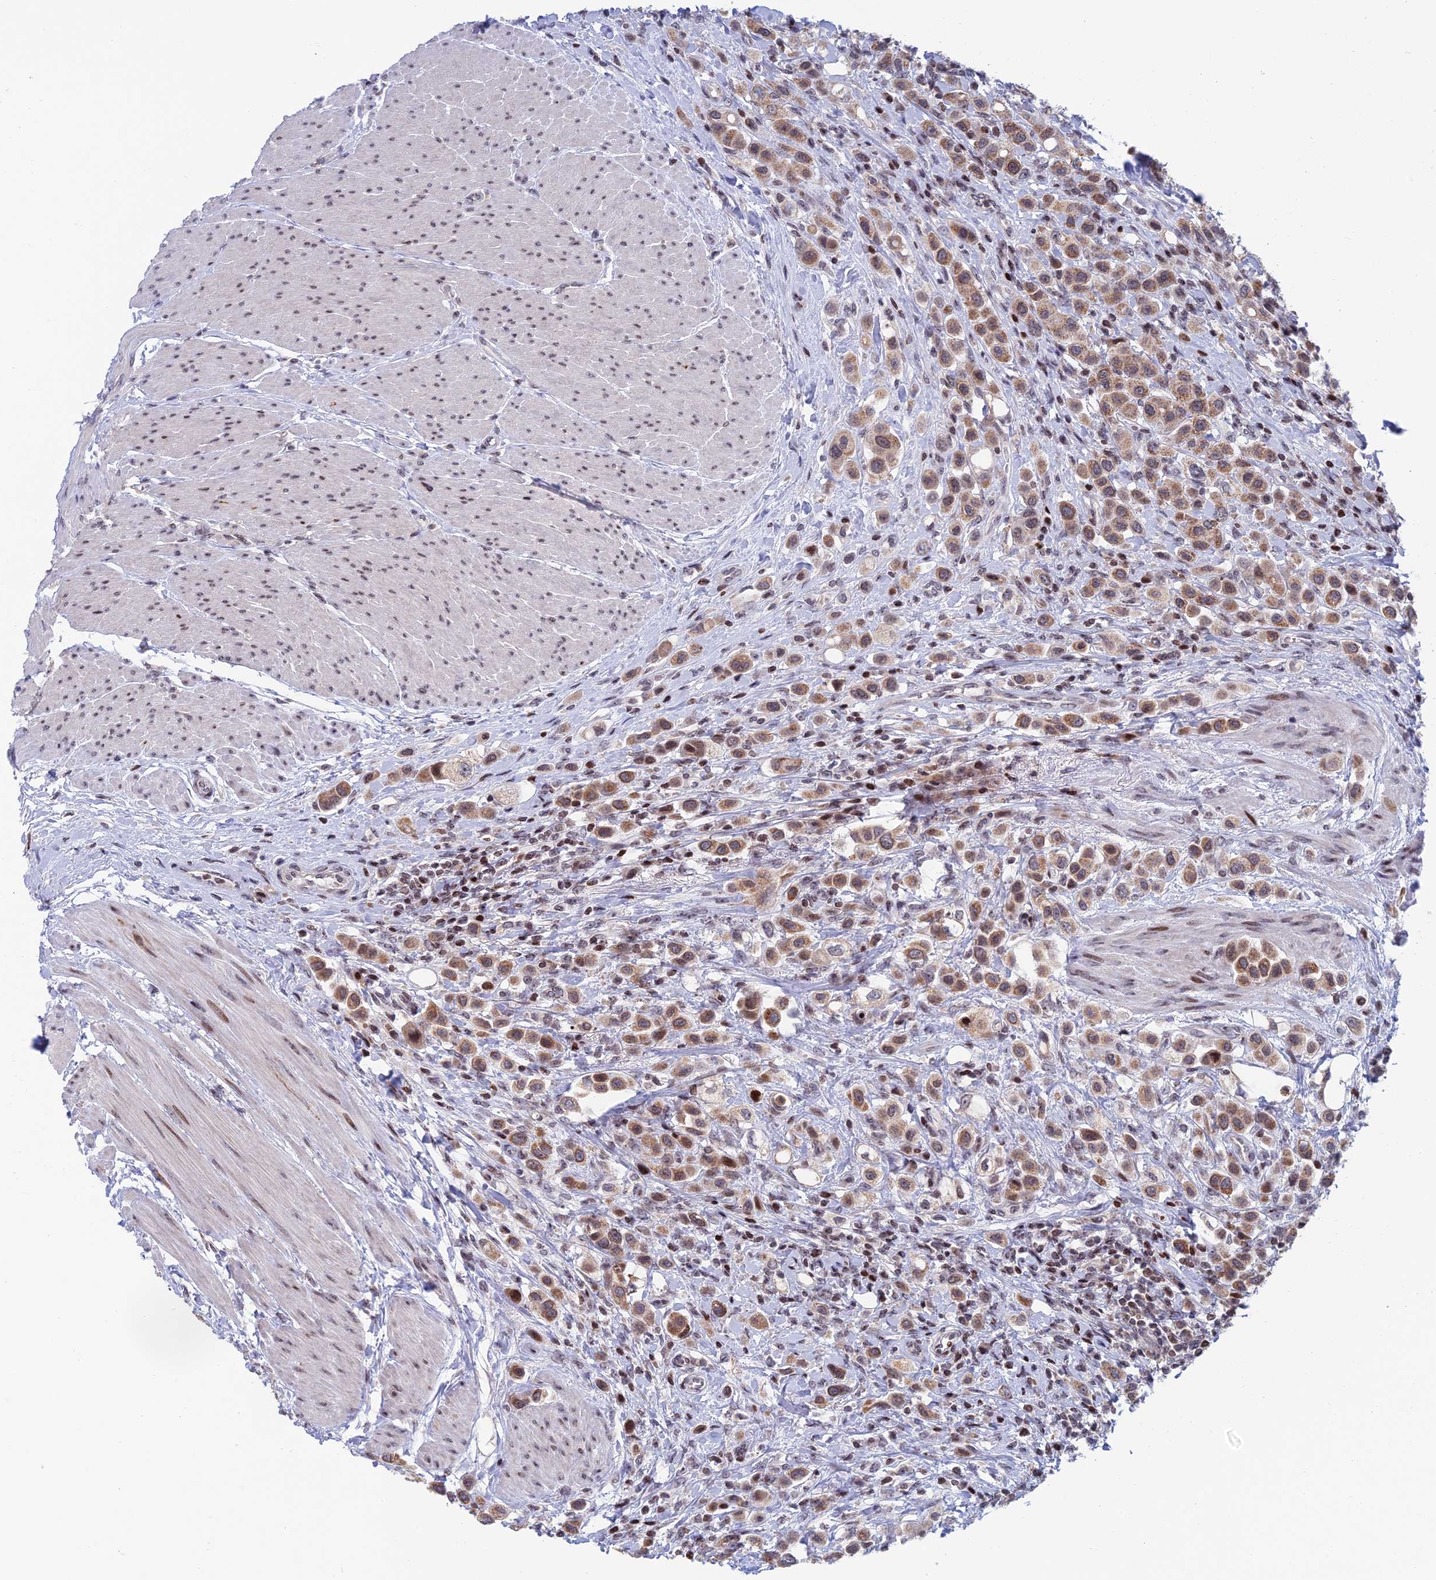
{"staining": {"intensity": "moderate", "quantity": ">75%", "location": "cytoplasmic/membranous,nuclear"}, "tissue": "urothelial cancer", "cell_type": "Tumor cells", "image_type": "cancer", "snomed": [{"axis": "morphology", "description": "Urothelial carcinoma, High grade"}, {"axis": "topography", "description": "Urinary bladder"}], "caption": "Moderate cytoplasmic/membranous and nuclear protein positivity is seen in about >75% of tumor cells in urothelial cancer.", "gene": "AFF3", "patient": {"sex": "male", "age": 50}}